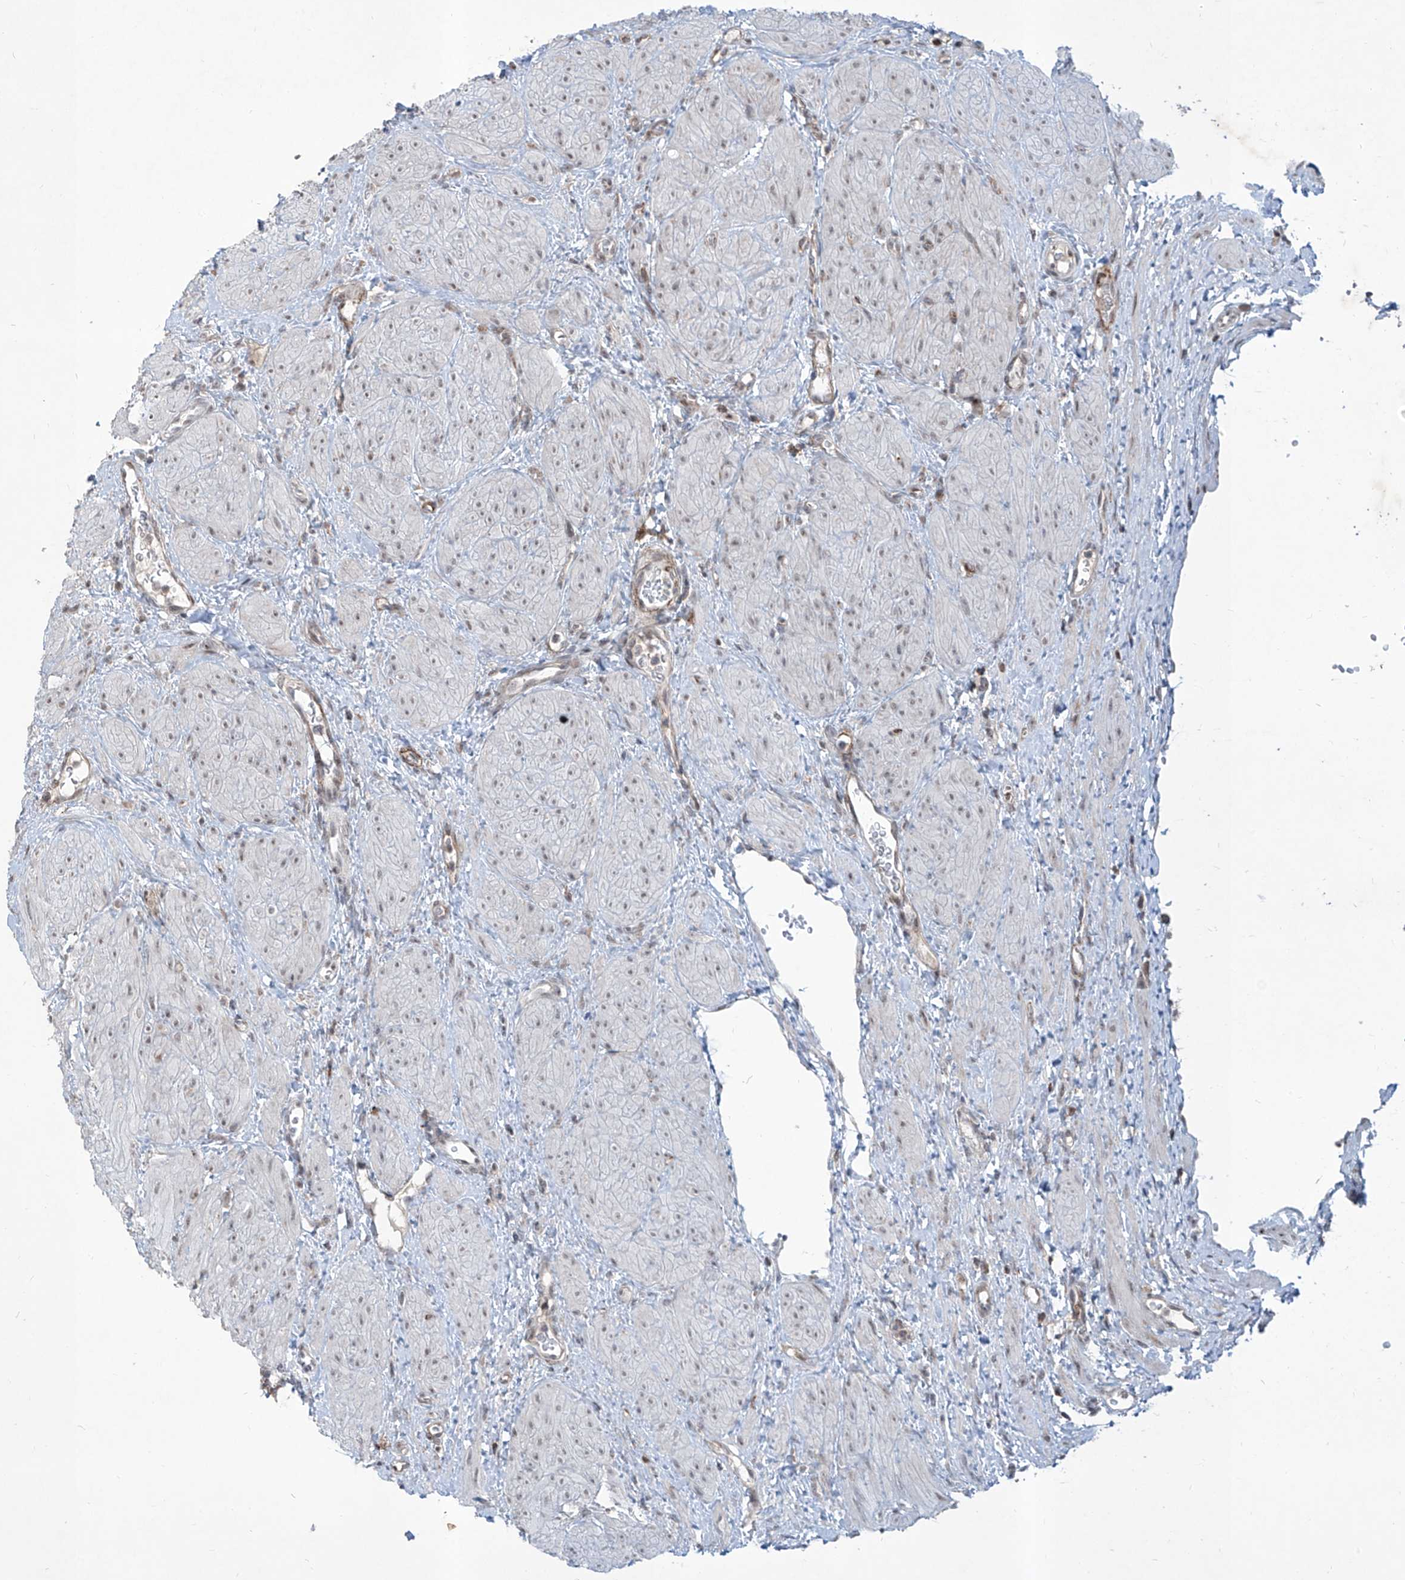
{"staining": {"intensity": "moderate", "quantity": ">75%", "location": "cytoplasmic/membranous,nuclear"}, "tissue": "ovary", "cell_type": "Follicle cells", "image_type": "normal", "snomed": [{"axis": "morphology", "description": "Normal tissue, NOS"}, {"axis": "morphology", "description": "Cyst, NOS"}, {"axis": "topography", "description": "Ovary"}], "caption": "A brown stain highlights moderate cytoplasmic/membranous,nuclear expression of a protein in follicle cells of normal human ovary.", "gene": "ZBTB48", "patient": {"sex": "female", "age": 33}}